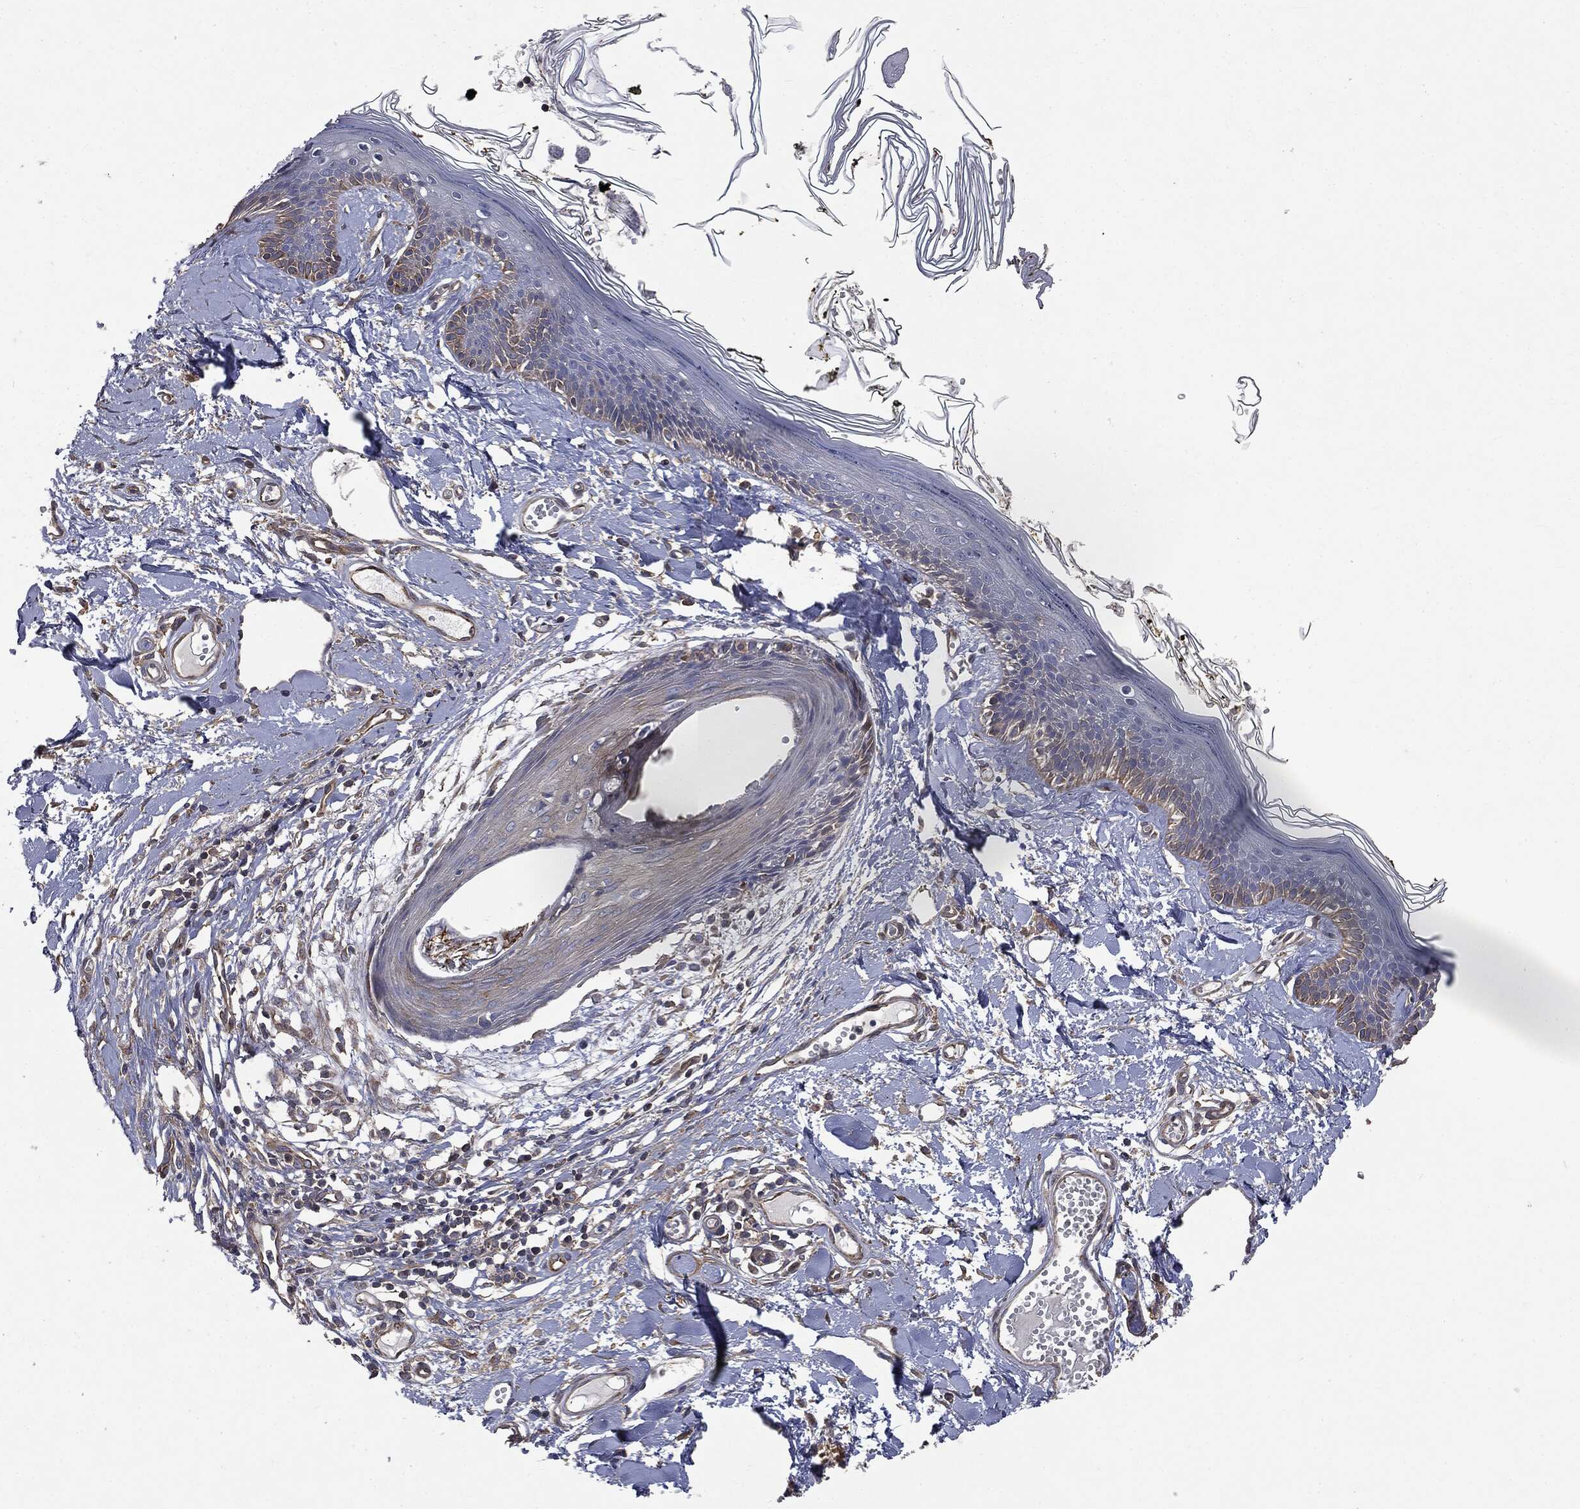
{"staining": {"intensity": "negative", "quantity": "none", "location": "none"}, "tissue": "skin", "cell_type": "Fibroblasts", "image_type": "normal", "snomed": [{"axis": "morphology", "description": "Normal tissue, NOS"}, {"axis": "topography", "description": "Skin"}], "caption": "Immunohistochemistry (IHC) image of normal human skin stained for a protein (brown), which exhibits no positivity in fibroblasts. (Stains: DAB immunohistochemistry with hematoxylin counter stain, Microscopy: brightfield microscopy at high magnification).", "gene": "EPS15L1", "patient": {"sex": "male", "age": 76}}